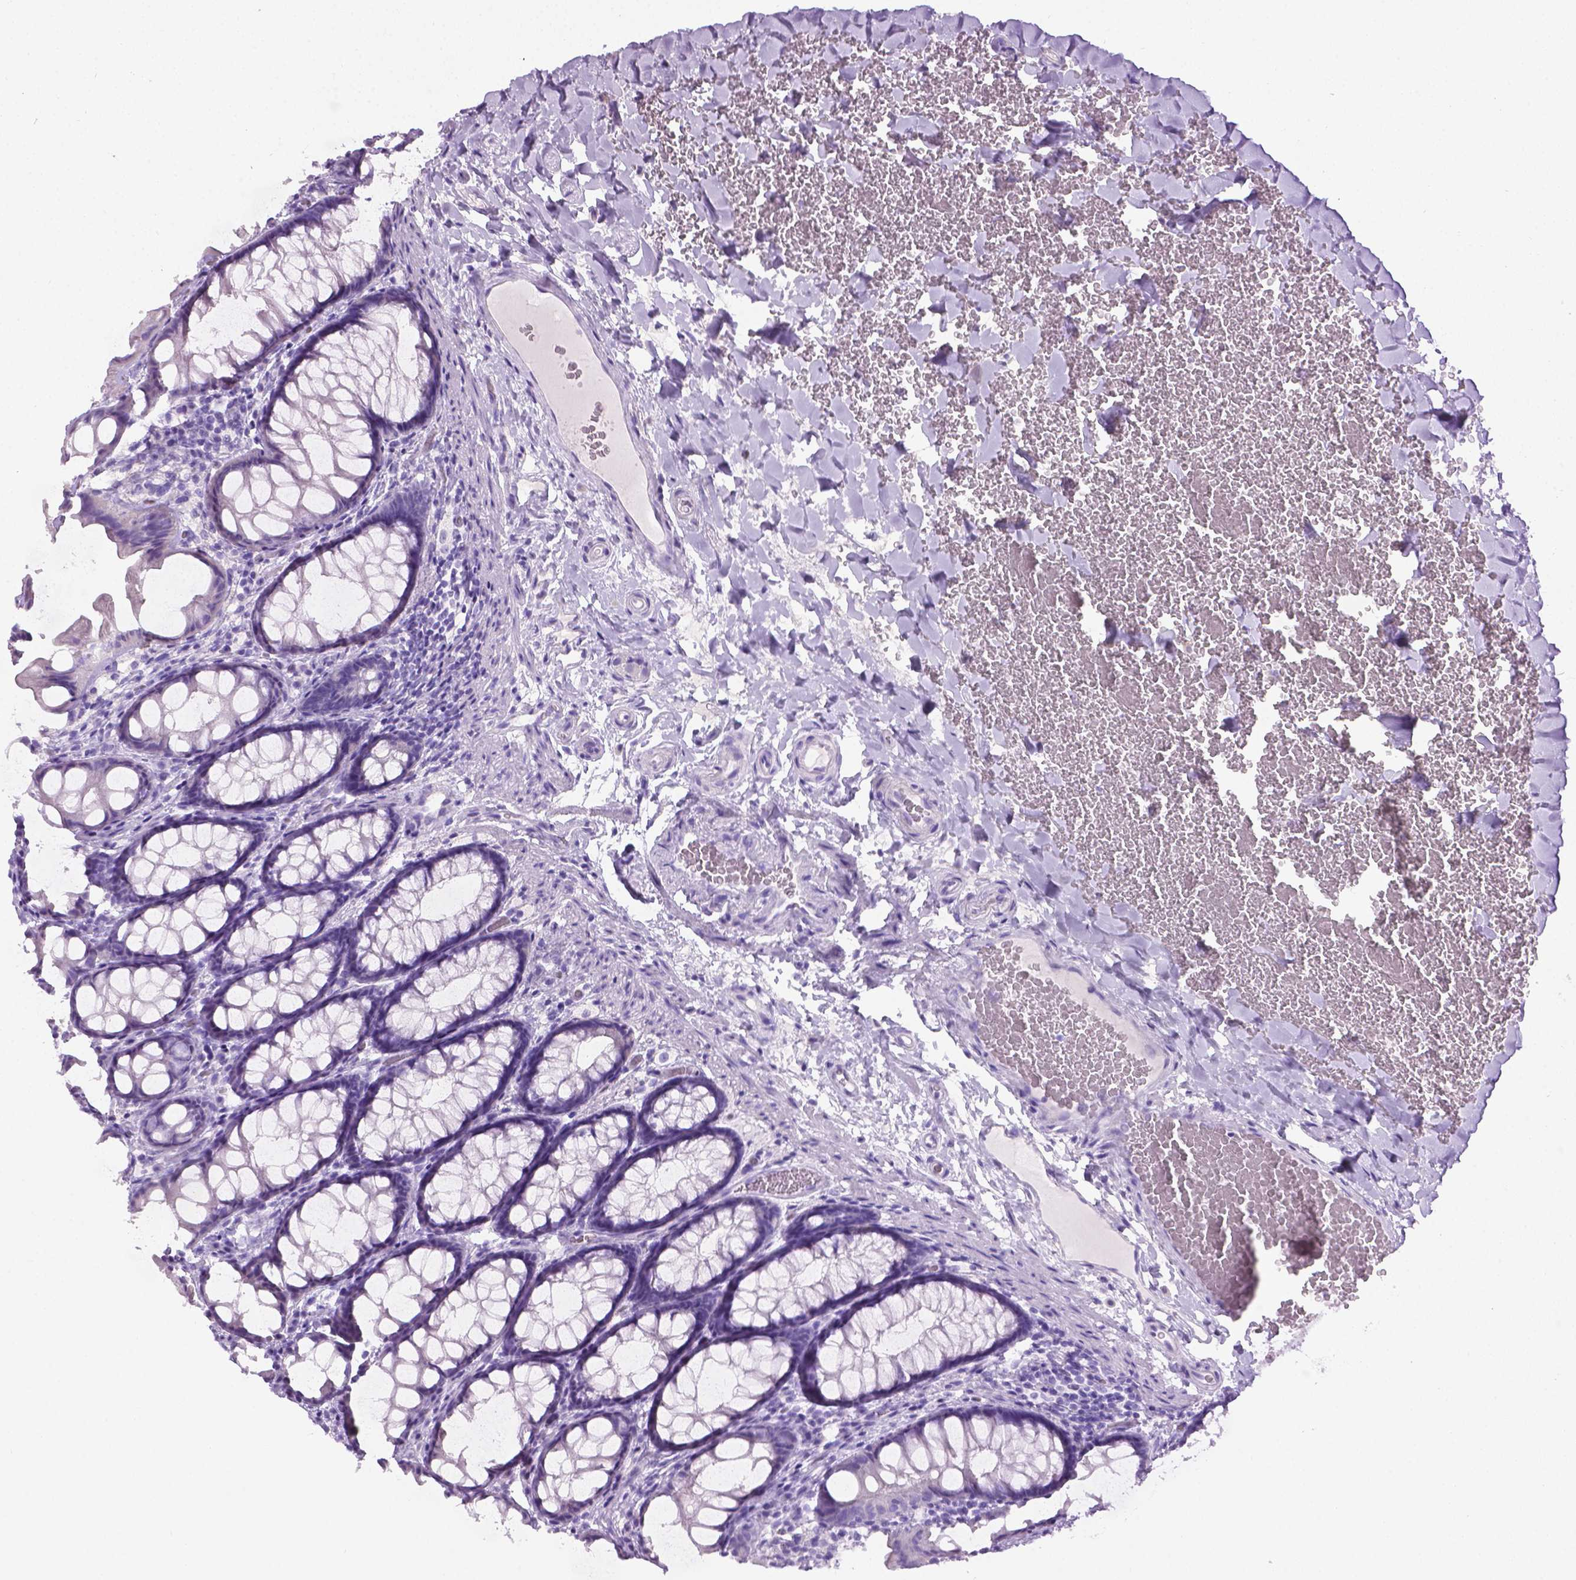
{"staining": {"intensity": "negative", "quantity": "none", "location": "none"}, "tissue": "colon", "cell_type": "Endothelial cells", "image_type": "normal", "snomed": [{"axis": "morphology", "description": "Normal tissue, NOS"}, {"axis": "topography", "description": "Colon"}], "caption": "Human colon stained for a protein using IHC displays no positivity in endothelial cells.", "gene": "LELP1", "patient": {"sex": "male", "age": 47}}